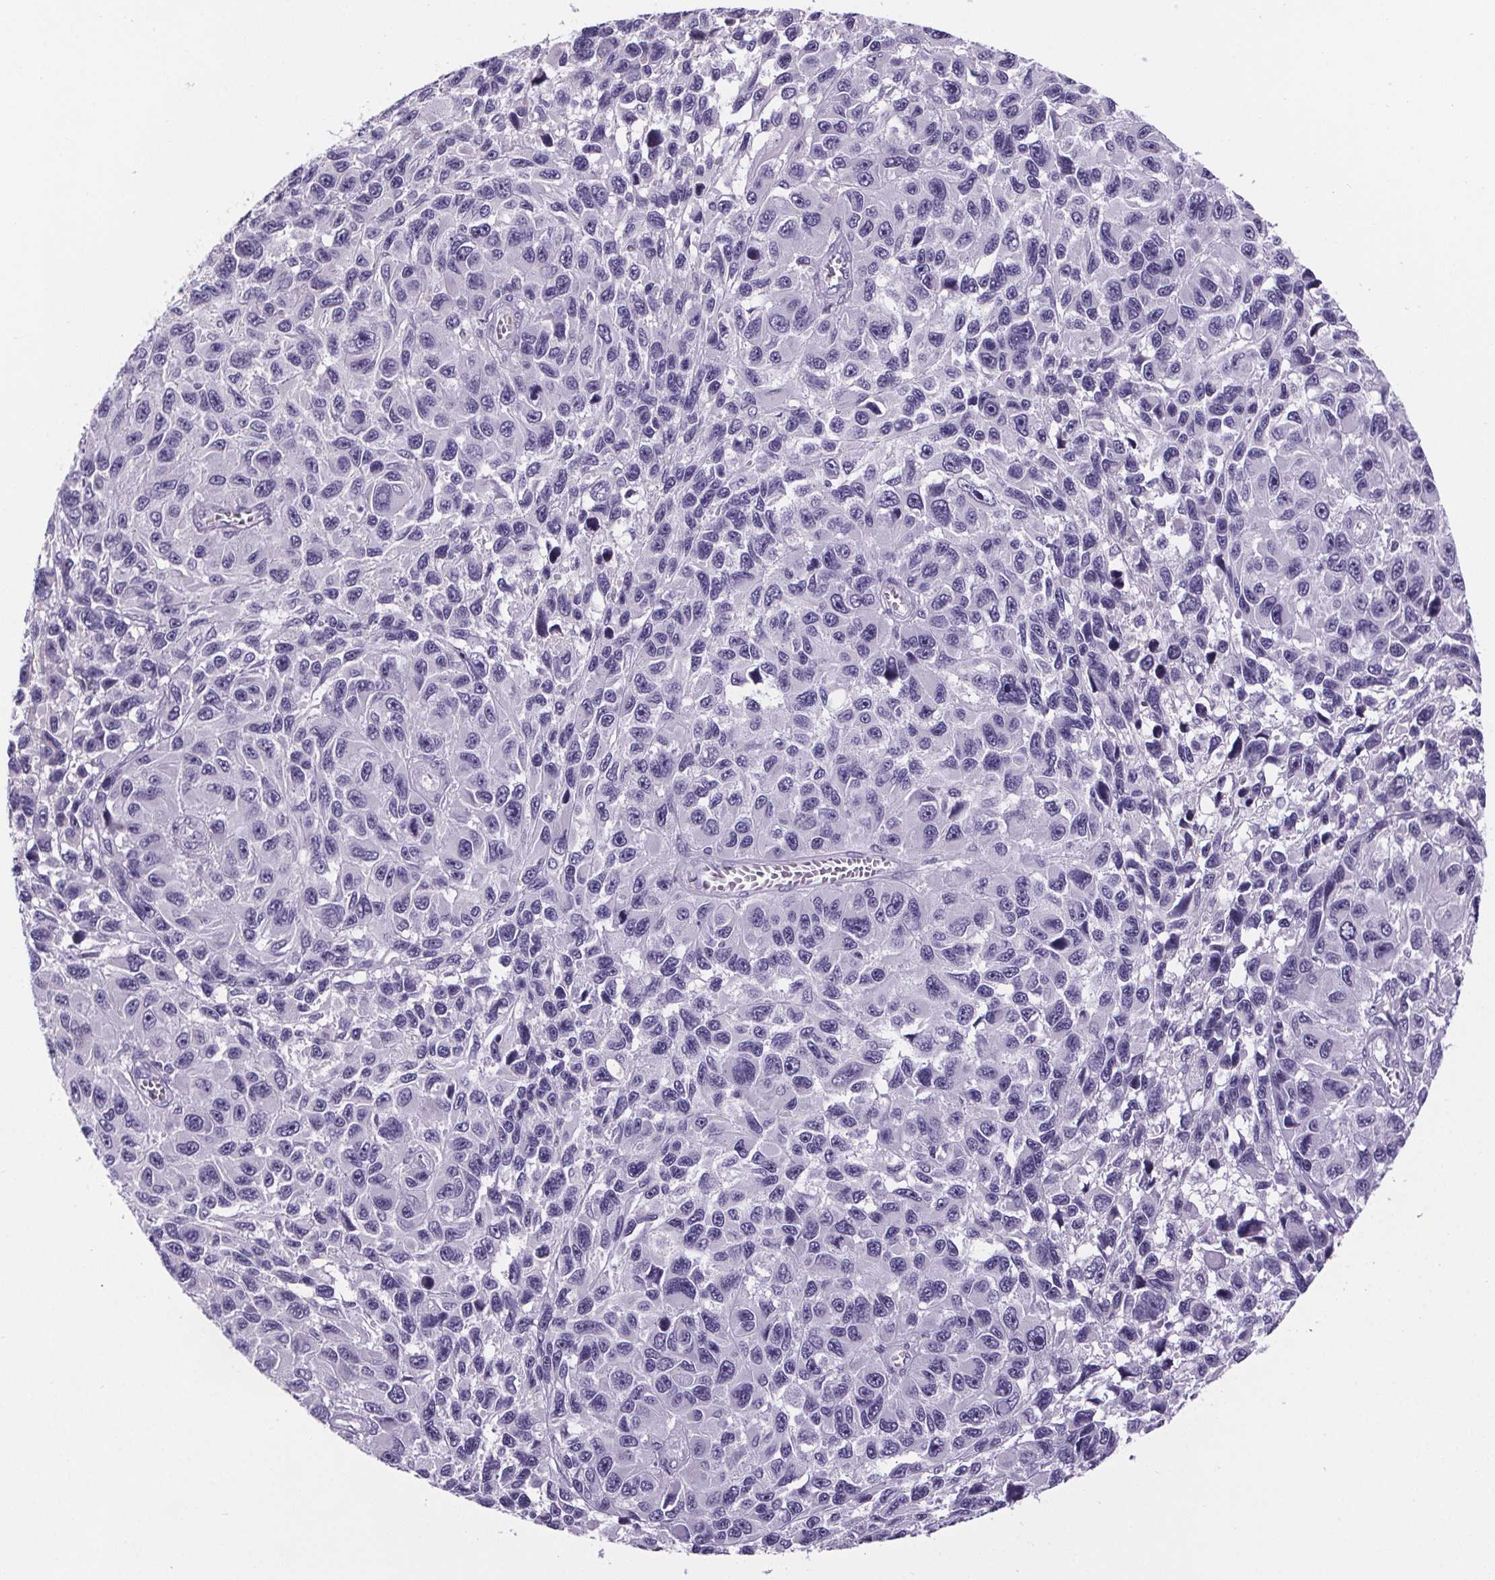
{"staining": {"intensity": "negative", "quantity": "none", "location": "none"}, "tissue": "melanoma", "cell_type": "Tumor cells", "image_type": "cancer", "snomed": [{"axis": "morphology", "description": "Malignant melanoma, NOS"}, {"axis": "topography", "description": "Skin"}], "caption": "This is an immunohistochemistry image of human malignant melanoma. There is no expression in tumor cells.", "gene": "CUBN", "patient": {"sex": "male", "age": 53}}